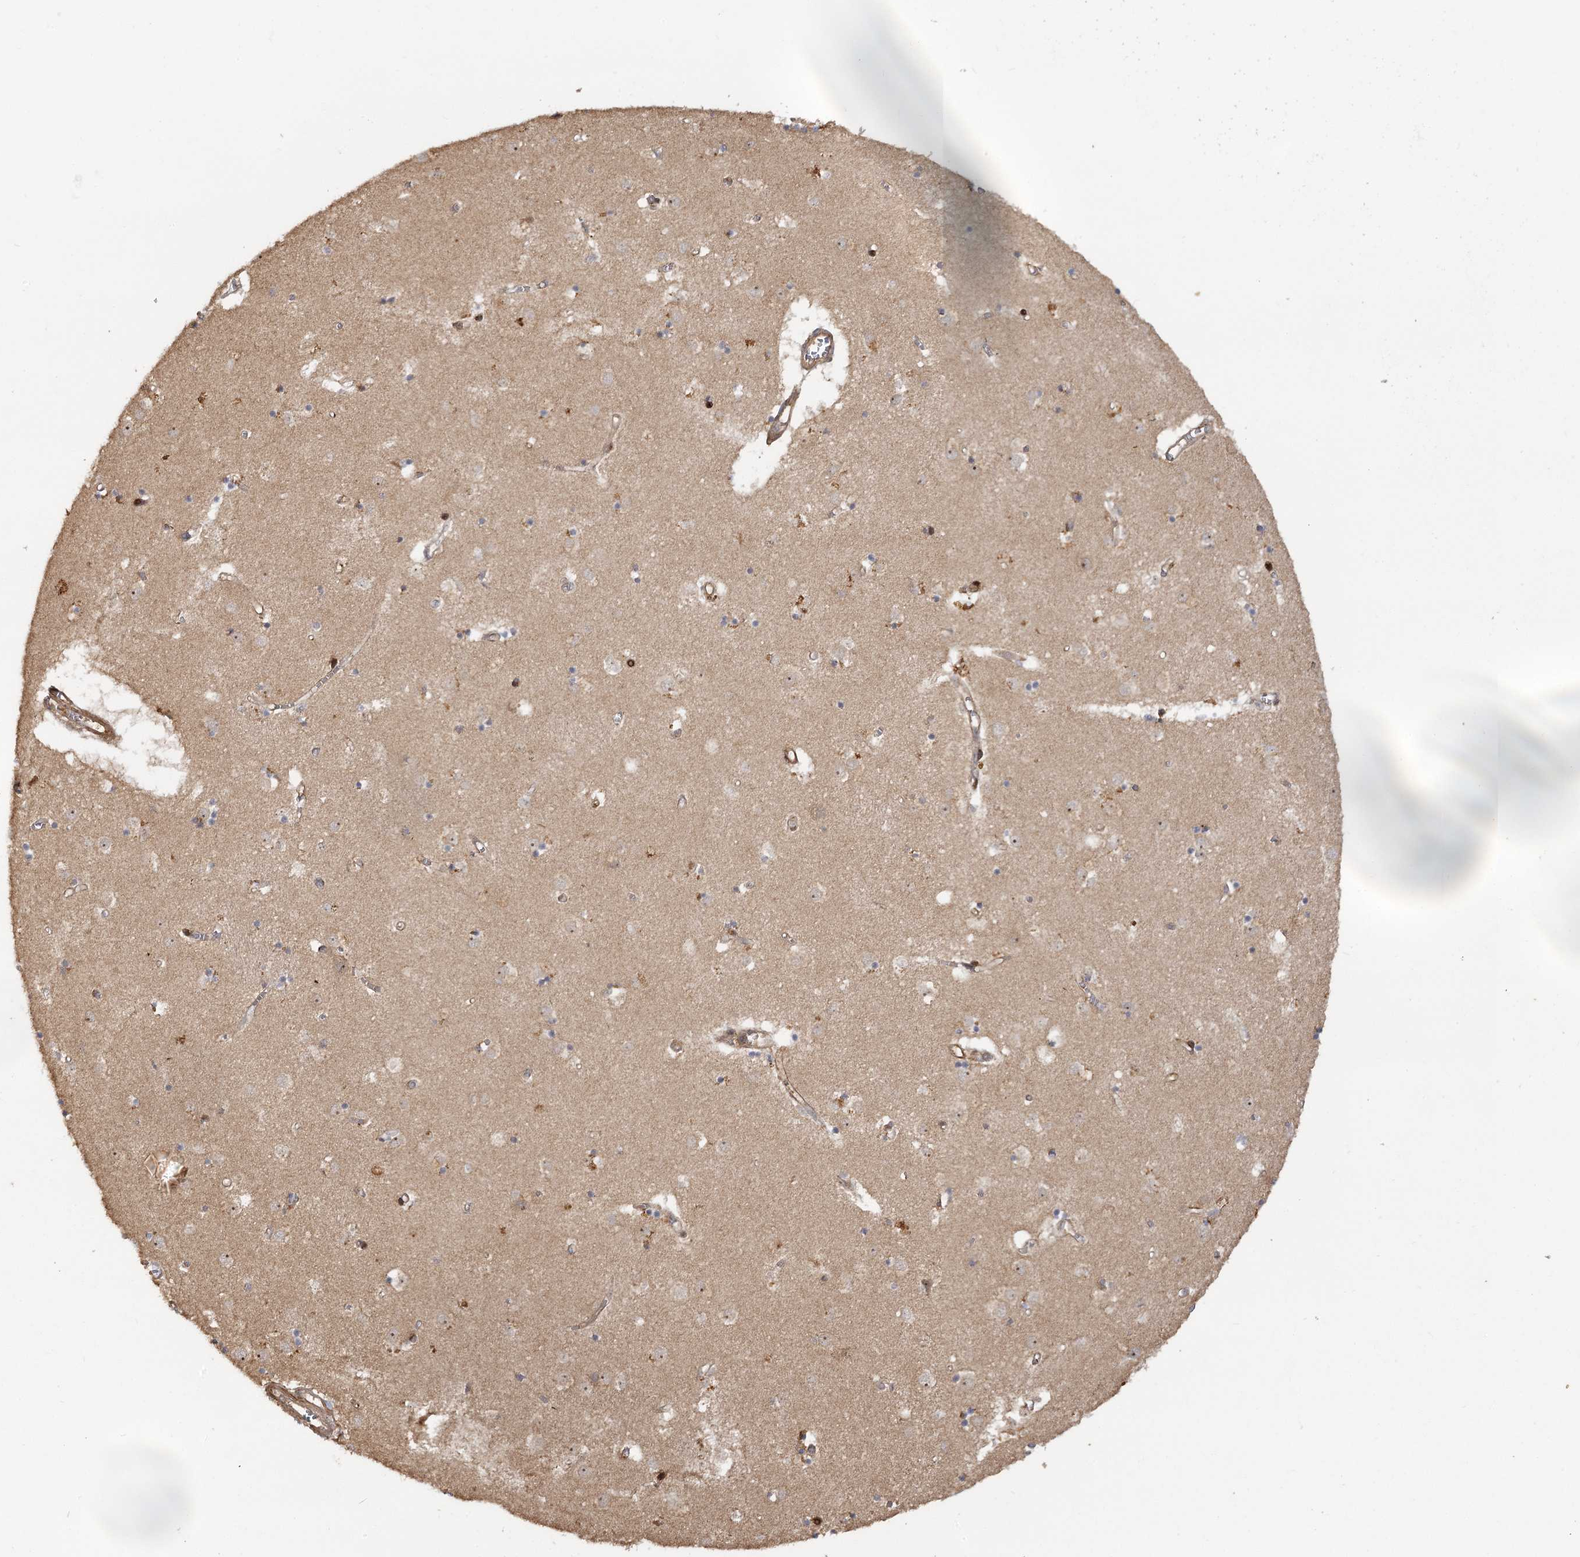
{"staining": {"intensity": "moderate", "quantity": "<25%", "location": "cytoplasmic/membranous,nuclear"}, "tissue": "caudate", "cell_type": "Glial cells", "image_type": "normal", "snomed": [{"axis": "morphology", "description": "Normal tissue, NOS"}, {"axis": "topography", "description": "Lateral ventricle wall"}], "caption": "High-magnification brightfield microscopy of normal caudate stained with DAB (3,3'-diaminobenzidine) (brown) and counterstained with hematoxylin (blue). glial cells exhibit moderate cytoplasmic/membranous,nuclear staining is present in about<25% of cells. The staining was performed using DAB (3,3'-diaminobenzidine) to visualize the protein expression in brown, while the nuclei were stained in blue with hematoxylin (Magnification: 20x).", "gene": "PIK3C2A", "patient": {"sex": "male", "age": 70}}